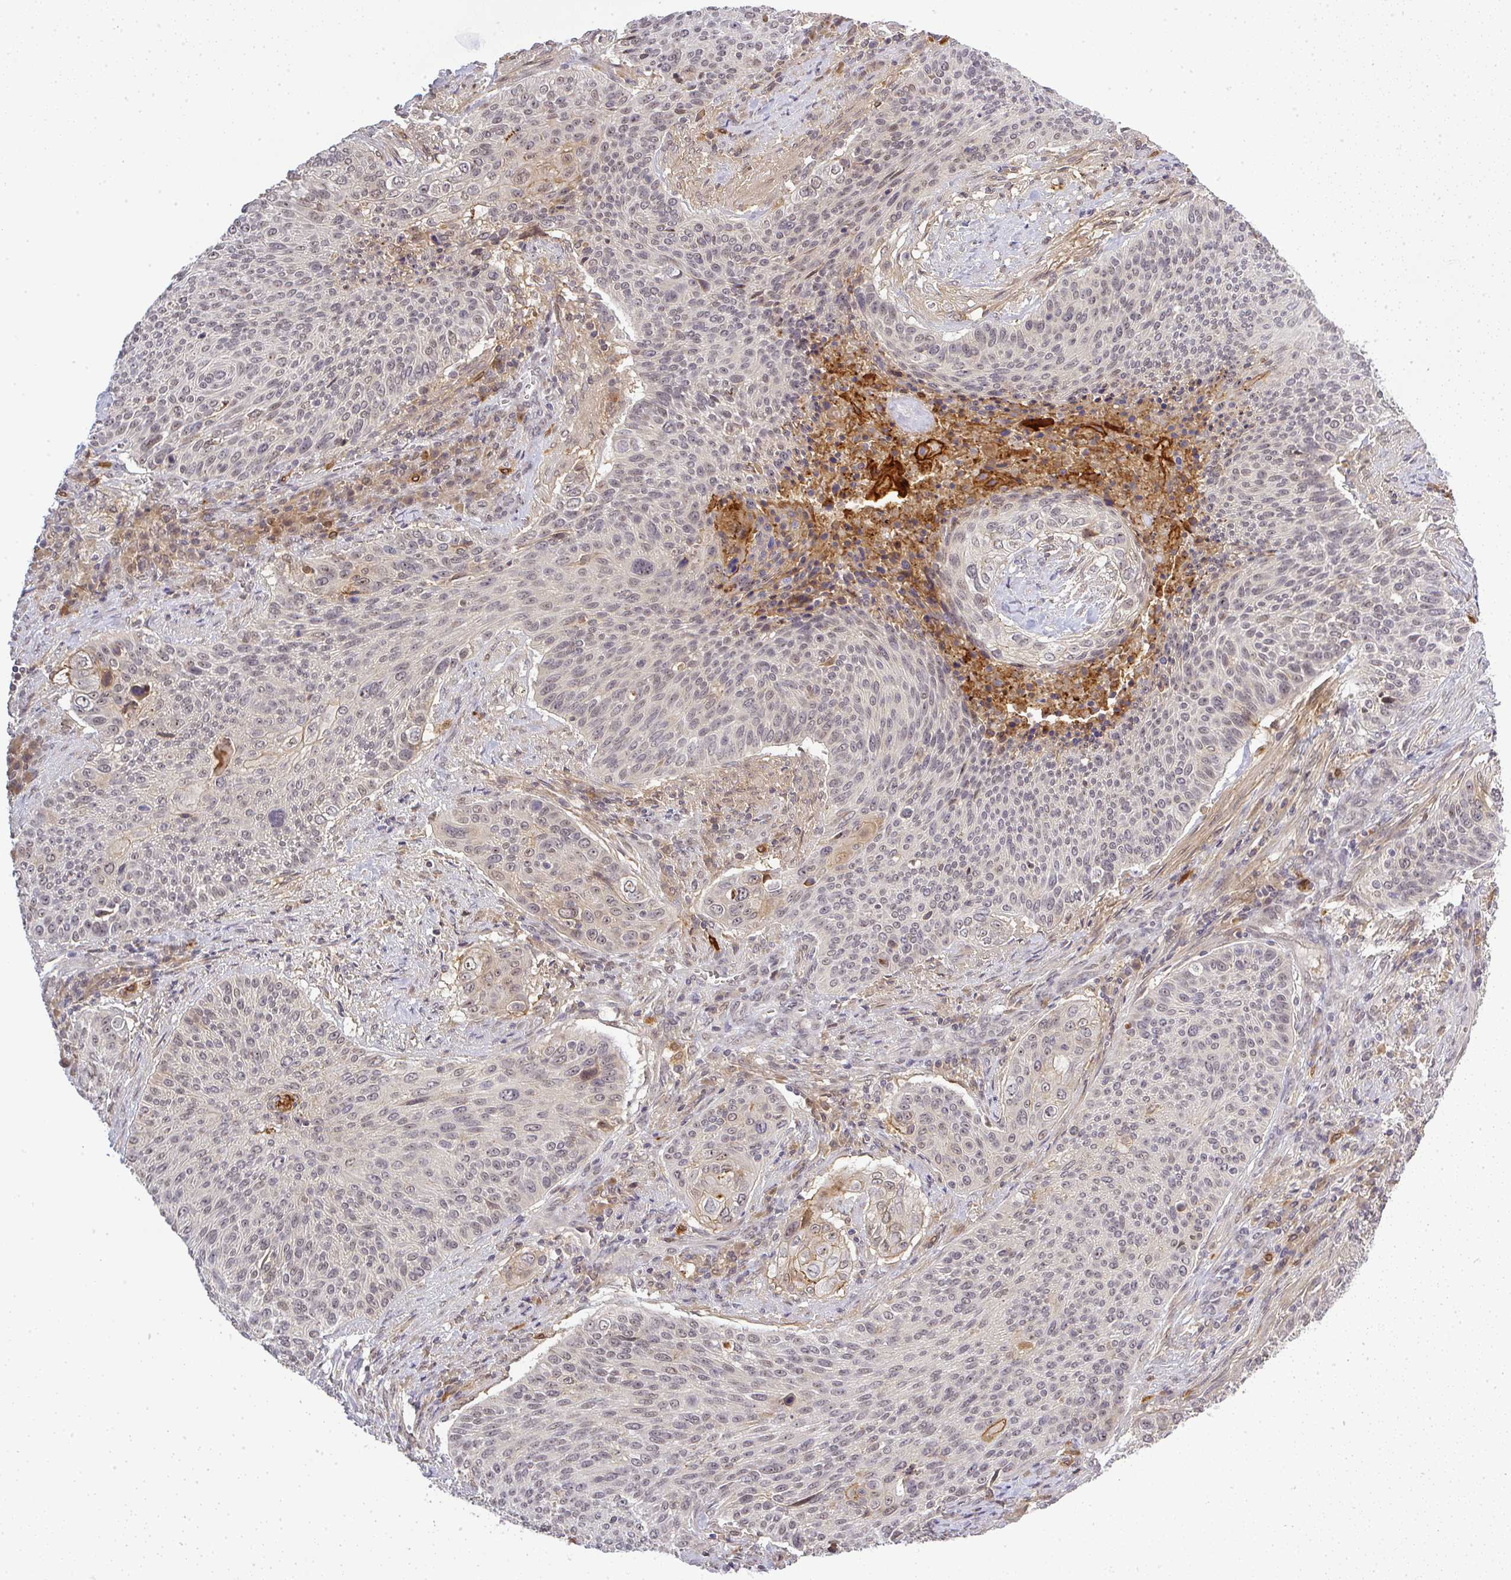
{"staining": {"intensity": "negative", "quantity": "none", "location": "none"}, "tissue": "cervical cancer", "cell_type": "Tumor cells", "image_type": "cancer", "snomed": [{"axis": "morphology", "description": "Squamous cell carcinoma, NOS"}, {"axis": "topography", "description": "Cervix"}], "caption": "Photomicrograph shows no significant protein staining in tumor cells of cervical cancer (squamous cell carcinoma).", "gene": "FAM153A", "patient": {"sex": "female", "age": 31}}